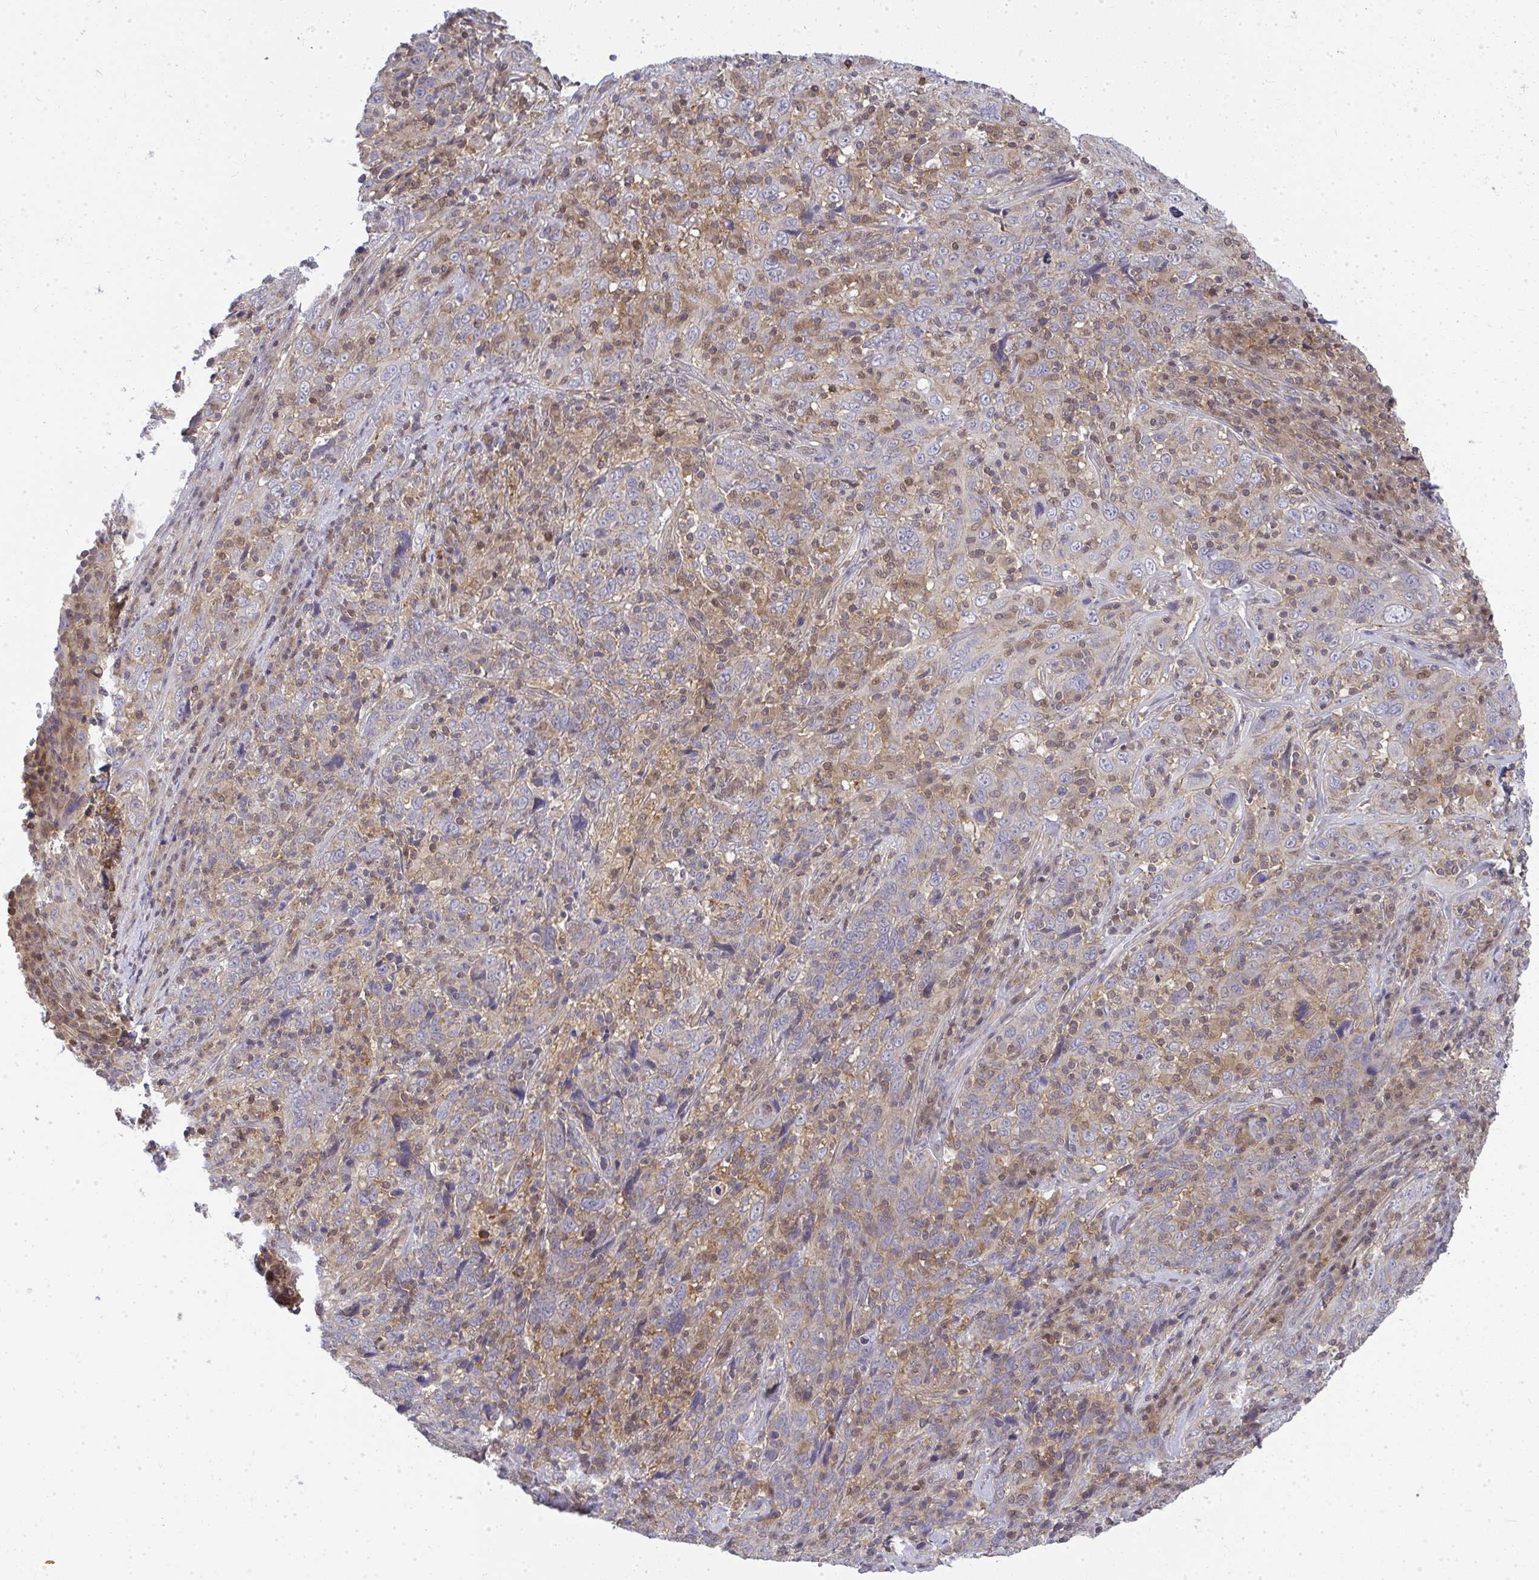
{"staining": {"intensity": "weak", "quantity": "<25%", "location": "cytoplasmic/membranous"}, "tissue": "cervical cancer", "cell_type": "Tumor cells", "image_type": "cancer", "snomed": [{"axis": "morphology", "description": "Squamous cell carcinoma, NOS"}, {"axis": "topography", "description": "Cervix"}], "caption": "Tumor cells are negative for brown protein staining in cervical cancer.", "gene": "HDHD2", "patient": {"sex": "female", "age": 46}}